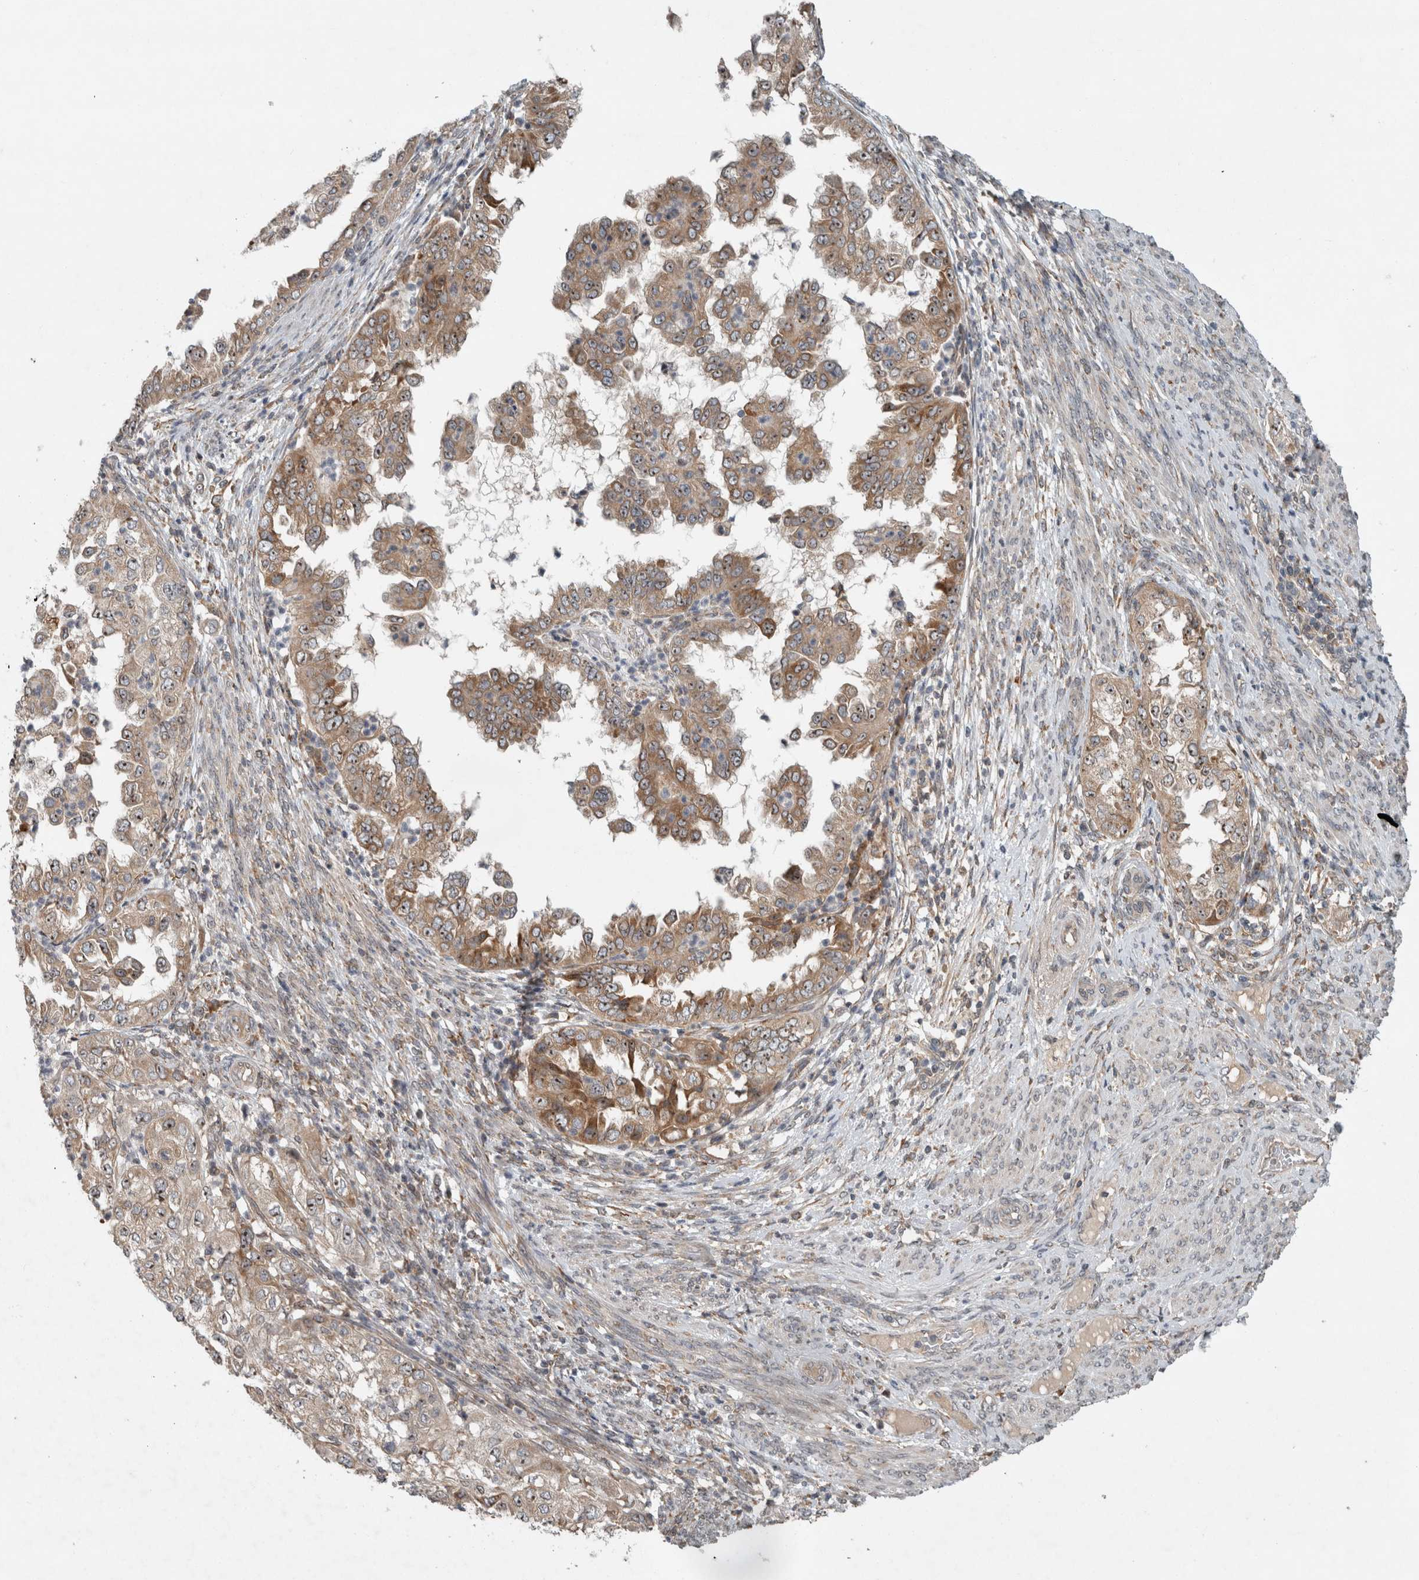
{"staining": {"intensity": "moderate", "quantity": ">75%", "location": "cytoplasmic/membranous,nuclear"}, "tissue": "endometrial cancer", "cell_type": "Tumor cells", "image_type": "cancer", "snomed": [{"axis": "morphology", "description": "Adenocarcinoma, NOS"}, {"axis": "topography", "description": "Endometrium"}], "caption": "Brown immunohistochemical staining in human endometrial cancer (adenocarcinoma) demonstrates moderate cytoplasmic/membranous and nuclear positivity in approximately >75% of tumor cells.", "gene": "GPR137B", "patient": {"sex": "female", "age": 85}}